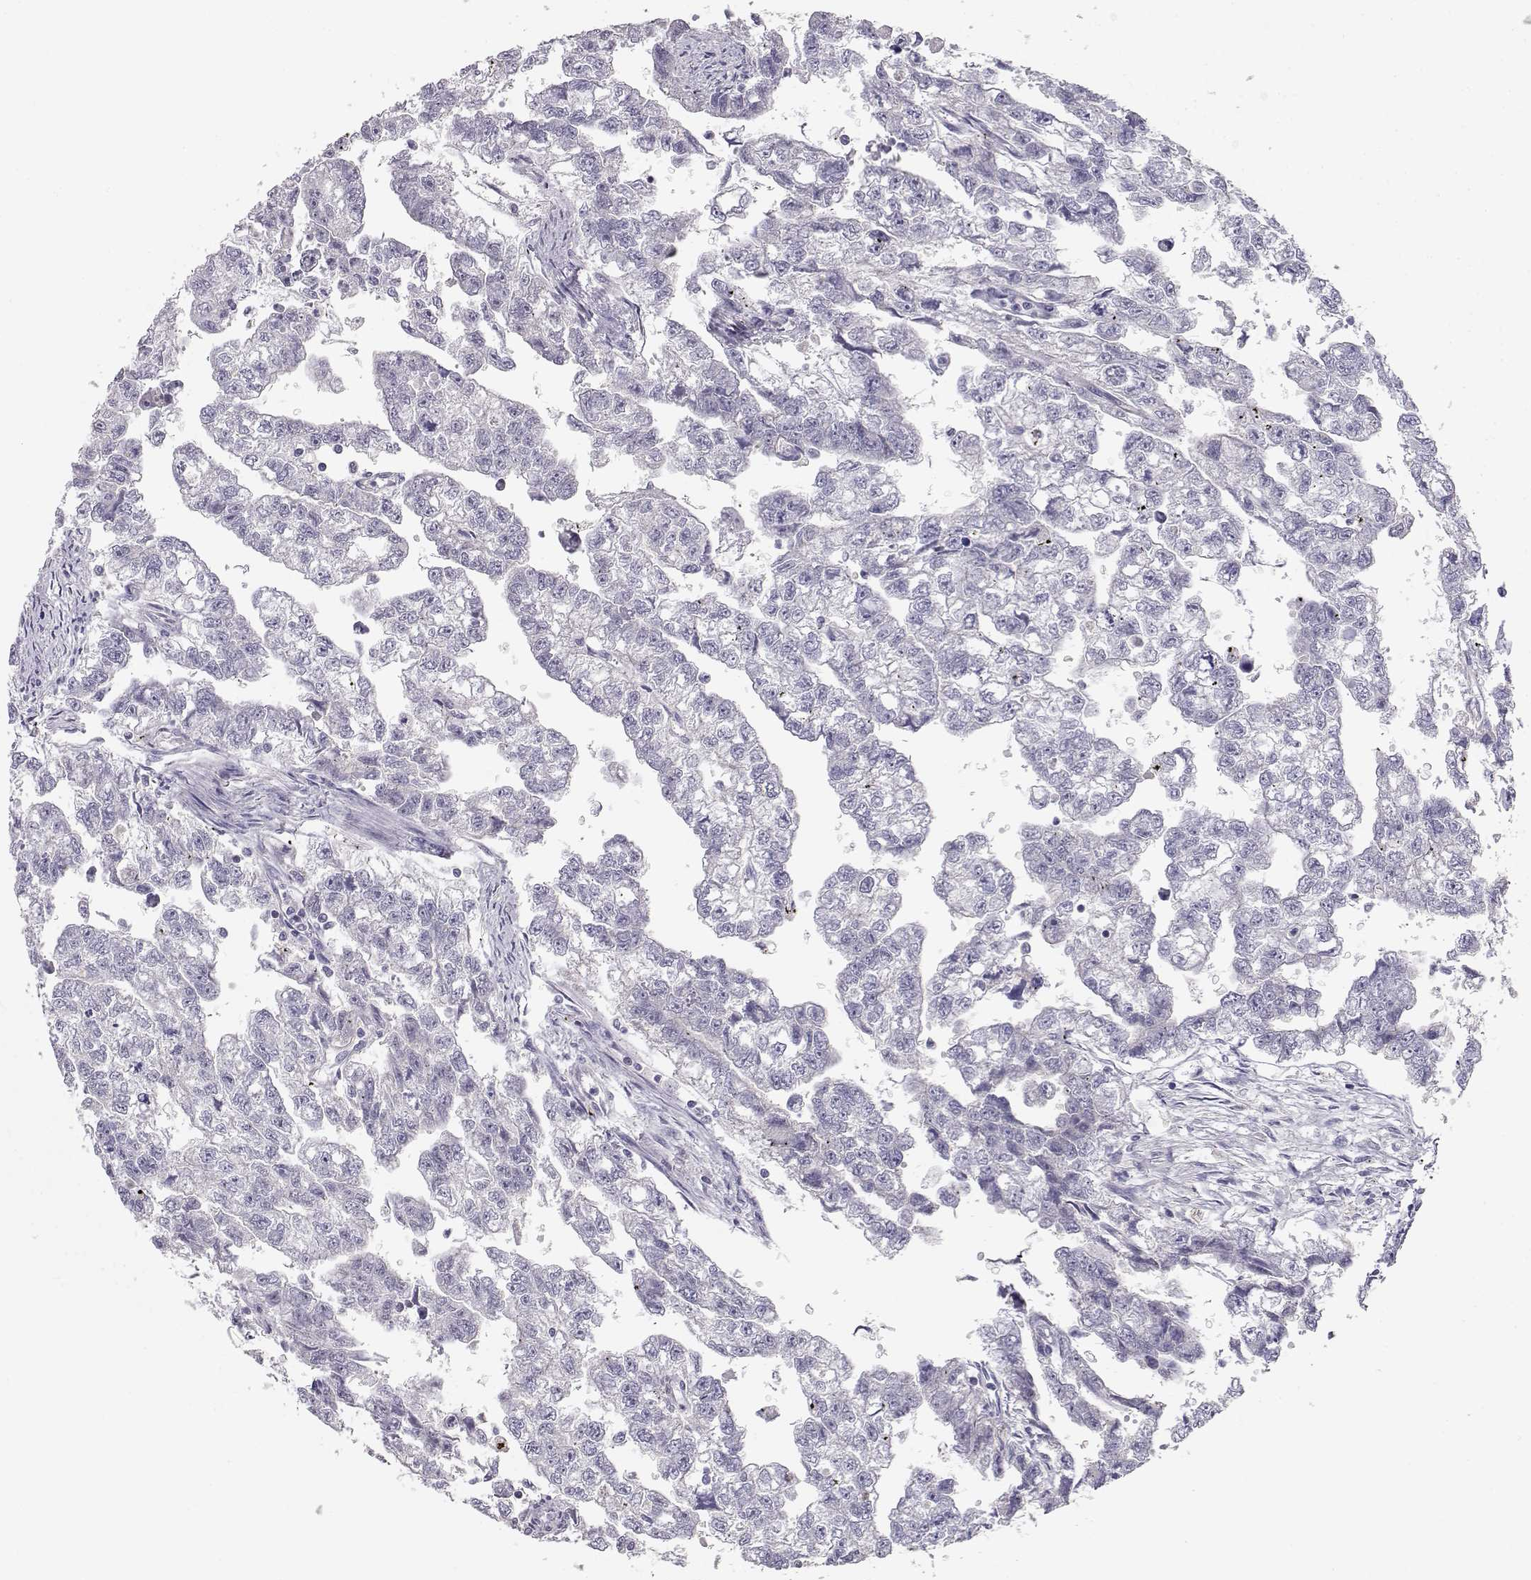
{"staining": {"intensity": "negative", "quantity": "none", "location": "none"}, "tissue": "testis cancer", "cell_type": "Tumor cells", "image_type": "cancer", "snomed": [{"axis": "morphology", "description": "Carcinoma, Embryonal, NOS"}, {"axis": "morphology", "description": "Teratoma, malignant, NOS"}, {"axis": "topography", "description": "Testis"}], "caption": "Testis cancer (embryonal carcinoma) stained for a protein using IHC exhibits no staining tumor cells.", "gene": "SLCO6A1", "patient": {"sex": "male", "age": 44}}